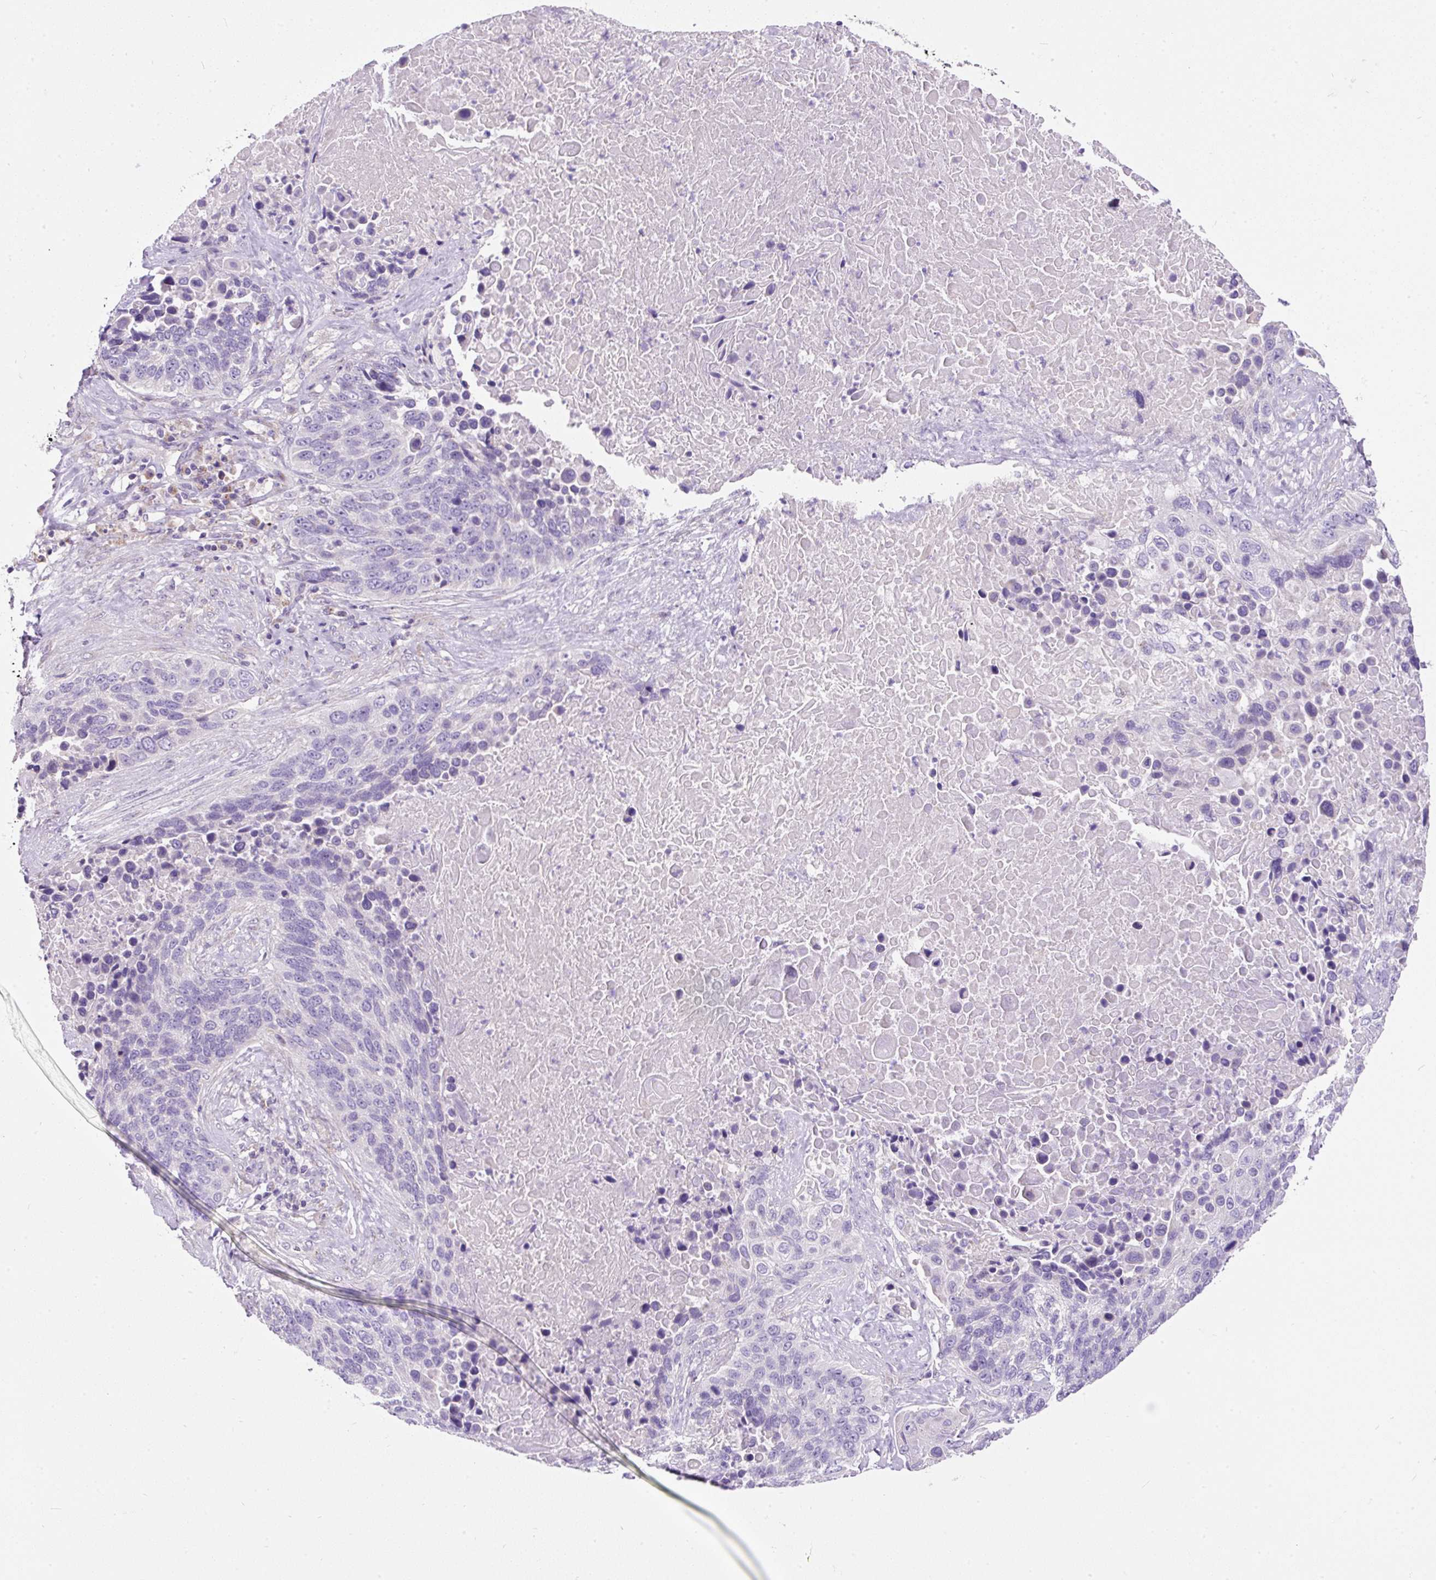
{"staining": {"intensity": "negative", "quantity": "none", "location": "none"}, "tissue": "lung cancer", "cell_type": "Tumor cells", "image_type": "cancer", "snomed": [{"axis": "morphology", "description": "Squamous cell carcinoma, NOS"}, {"axis": "topography", "description": "Lung"}], "caption": "Immunohistochemical staining of human lung squamous cell carcinoma exhibits no significant staining in tumor cells.", "gene": "SUSD5", "patient": {"sex": "male", "age": 66}}